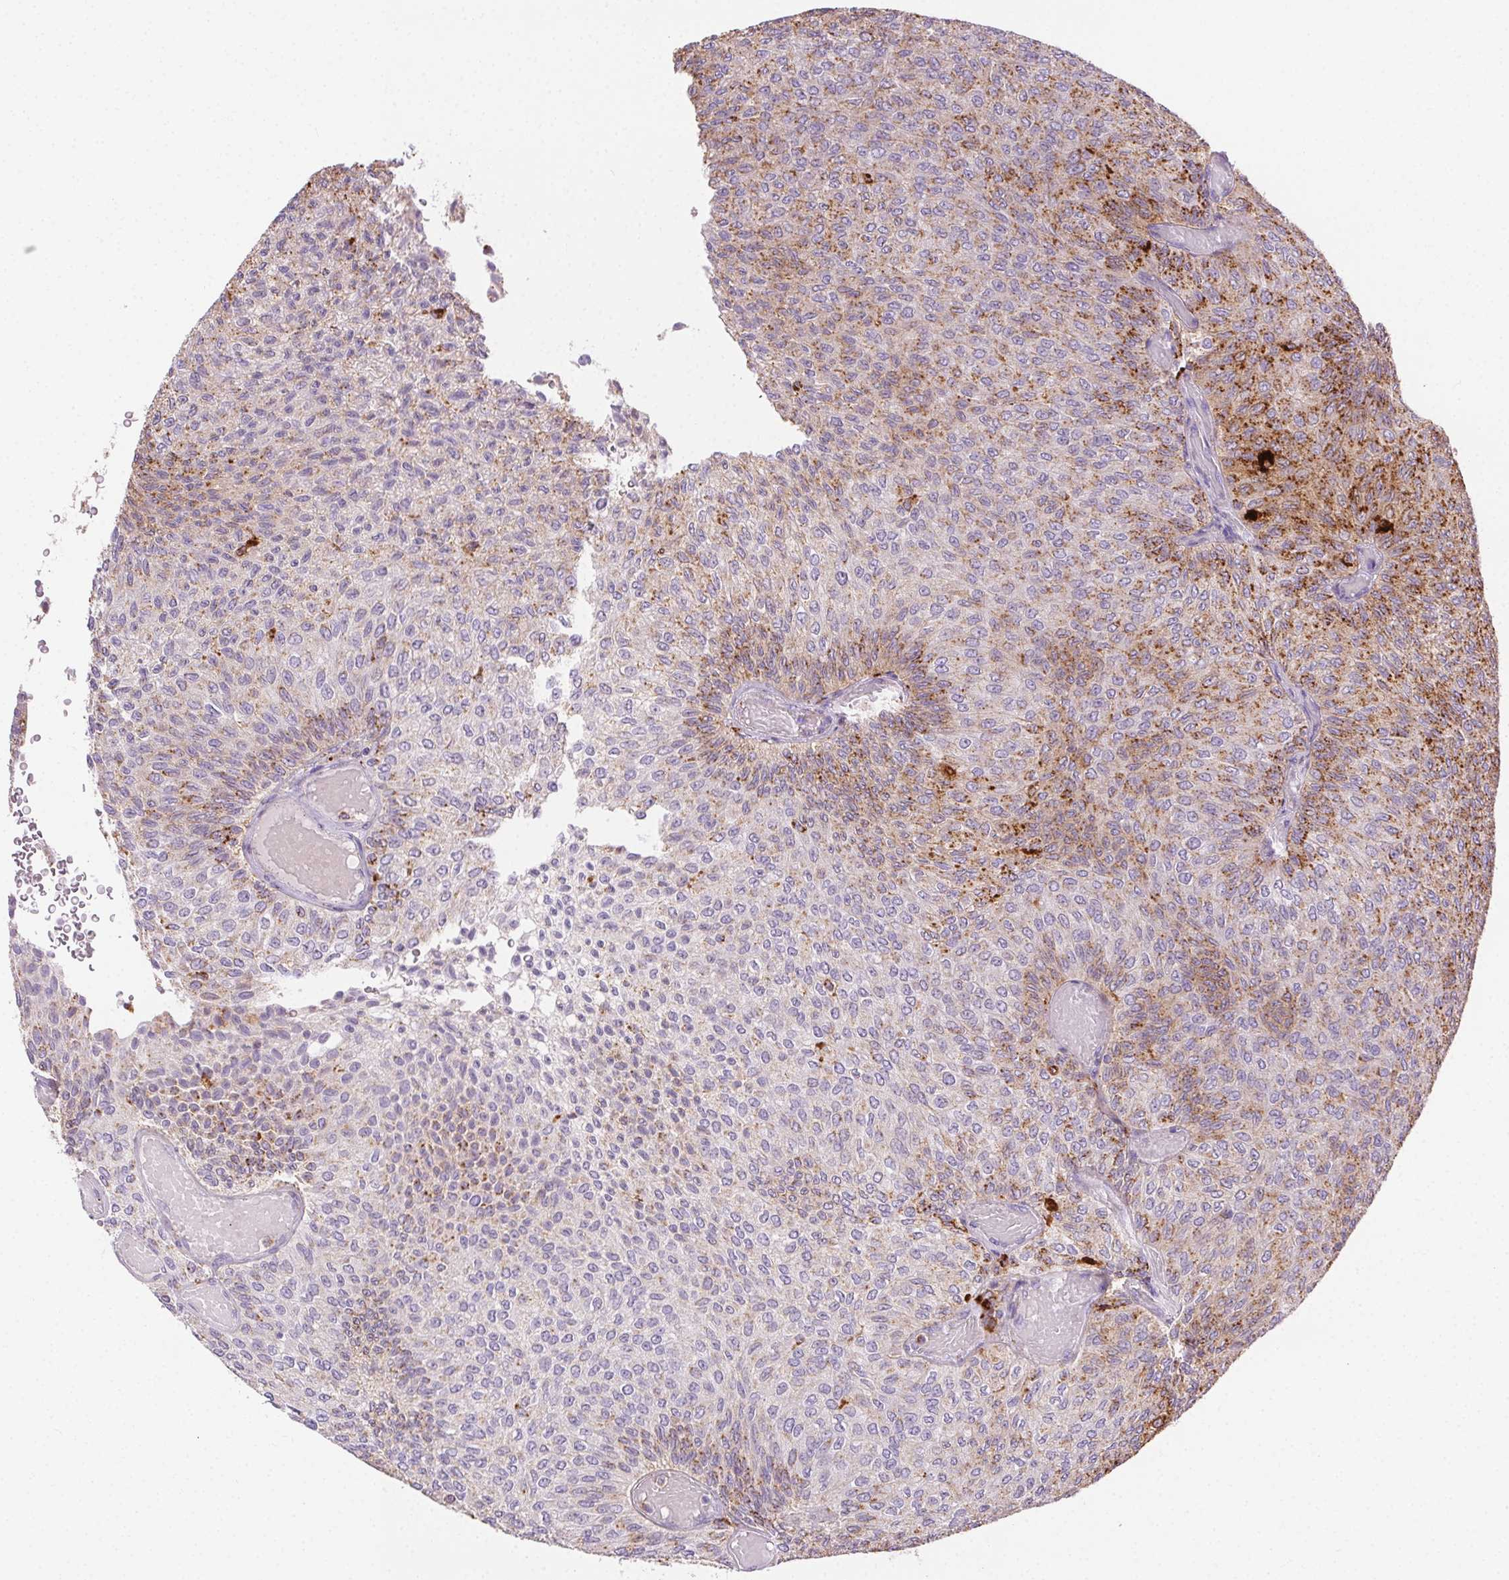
{"staining": {"intensity": "moderate", "quantity": "<25%", "location": "cytoplasmic/membranous"}, "tissue": "urothelial cancer", "cell_type": "Tumor cells", "image_type": "cancer", "snomed": [{"axis": "morphology", "description": "Urothelial carcinoma, Low grade"}, {"axis": "topography", "description": "Urinary bladder"}], "caption": "The histopathology image shows staining of low-grade urothelial carcinoma, revealing moderate cytoplasmic/membranous protein positivity (brown color) within tumor cells.", "gene": "SCPEP1", "patient": {"sex": "male", "age": 78}}